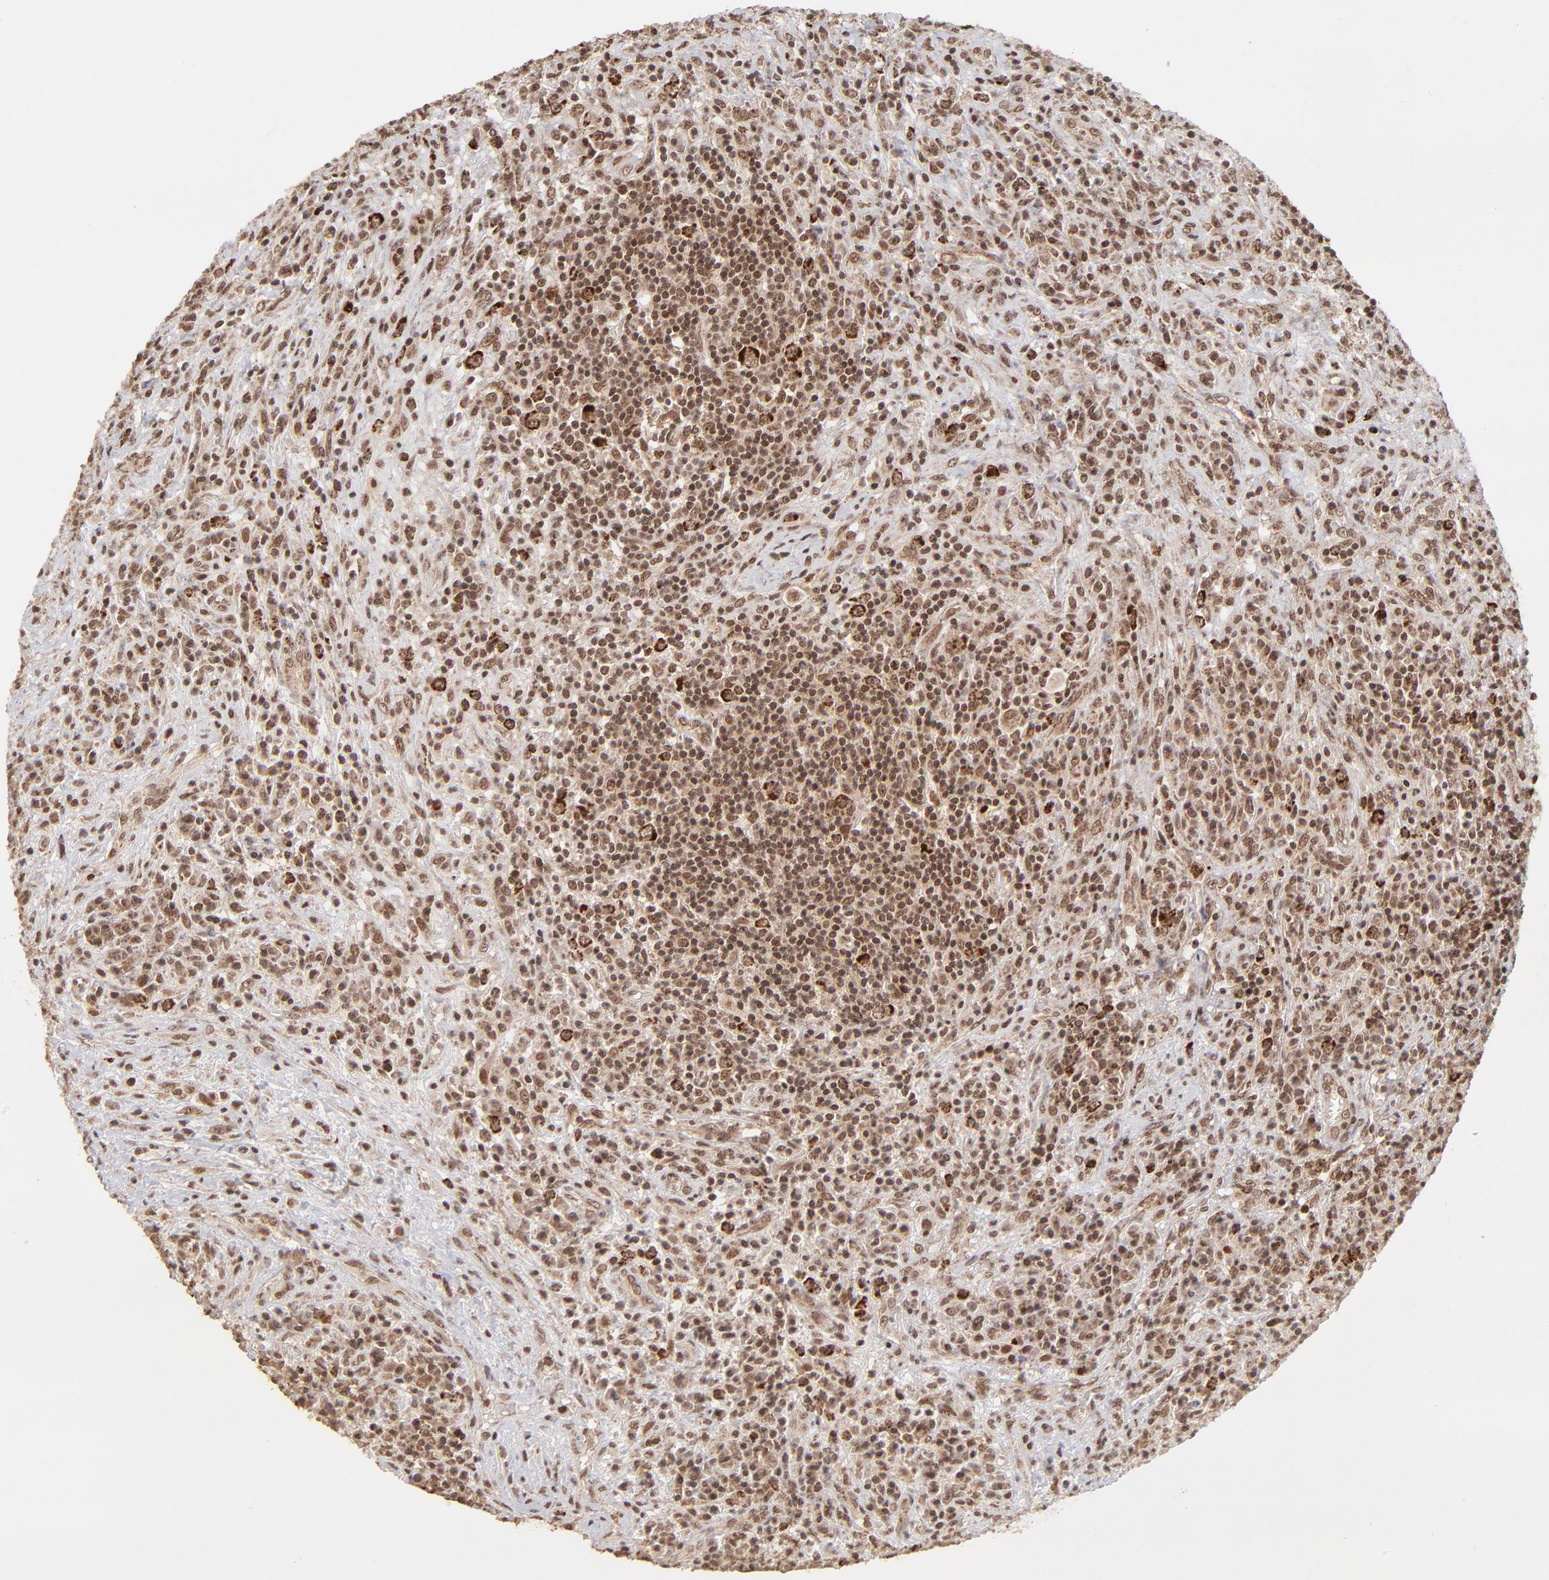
{"staining": {"intensity": "strong", "quantity": ">75%", "location": "cytoplasmic/membranous,nuclear"}, "tissue": "lymphoma", "cell_type": "Tumor cells", "image_type": "cancer", "snomed": [{"axis": "morphology", "description": "Hodgkin's disease, NOS"}, {"axis": "topography", "description": "Lymph node"}], "caption": "This image displays Hodgkin's disease stained with immunohistochemistry to label a protein in brown. The cytoplasmic/membranous and nuclear of tumor cells show strong positivity for the protein. Nuclei are counter-stained blue.", "gene": "MED15", "patient": {"sex": "female", "age": 25}}